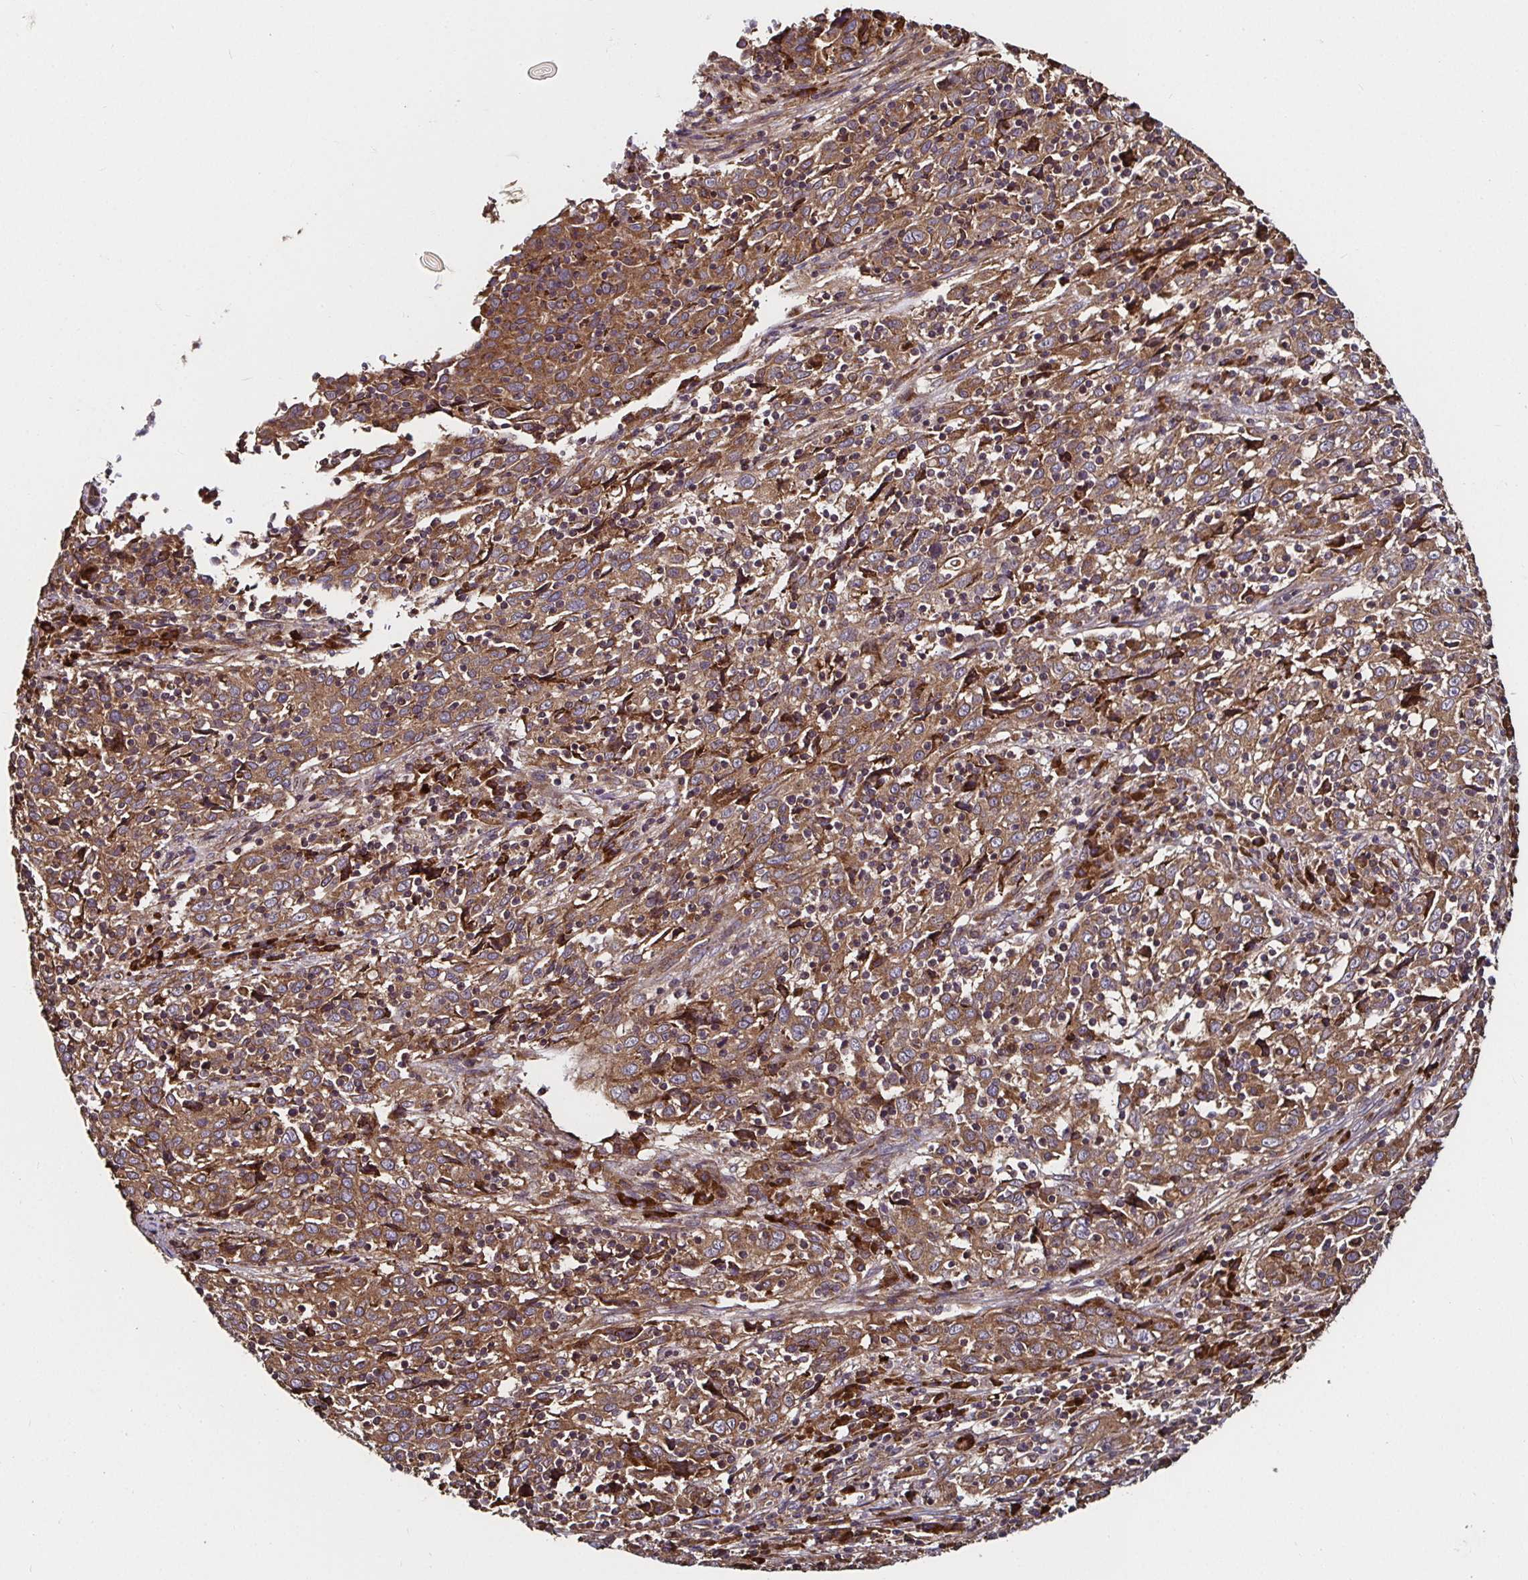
{"staining": {"intensity": "moderate", "quantity": ">75%", "location": "cytoplasmic/membranous"}, "tissue": "cervical cancer", "cell_type": "Tumor cells", "image_type": "cancer", "snomed": [{"axis": "morphology", "description": "Squamous cell carcinoma, NOS"}, {"axis": "topography", "description": "Cervix"}], "caption": "Immunohistochemistry staining of cervical cancer (squamous cell carcinoma), which shows medium levels of moderate cytoplasmic/membranous positivity in about >75% of tumor cells indicating moderate cytoplasmic/membranous protein positivity. The staining was performed using DAB (3,3'-diaminobenzidine) (brown) for protein detection and nuclei were counterstained in hematoxylin (blue).", "gene": "MLST8", "patient": {"sex": "female", "age": 46}}